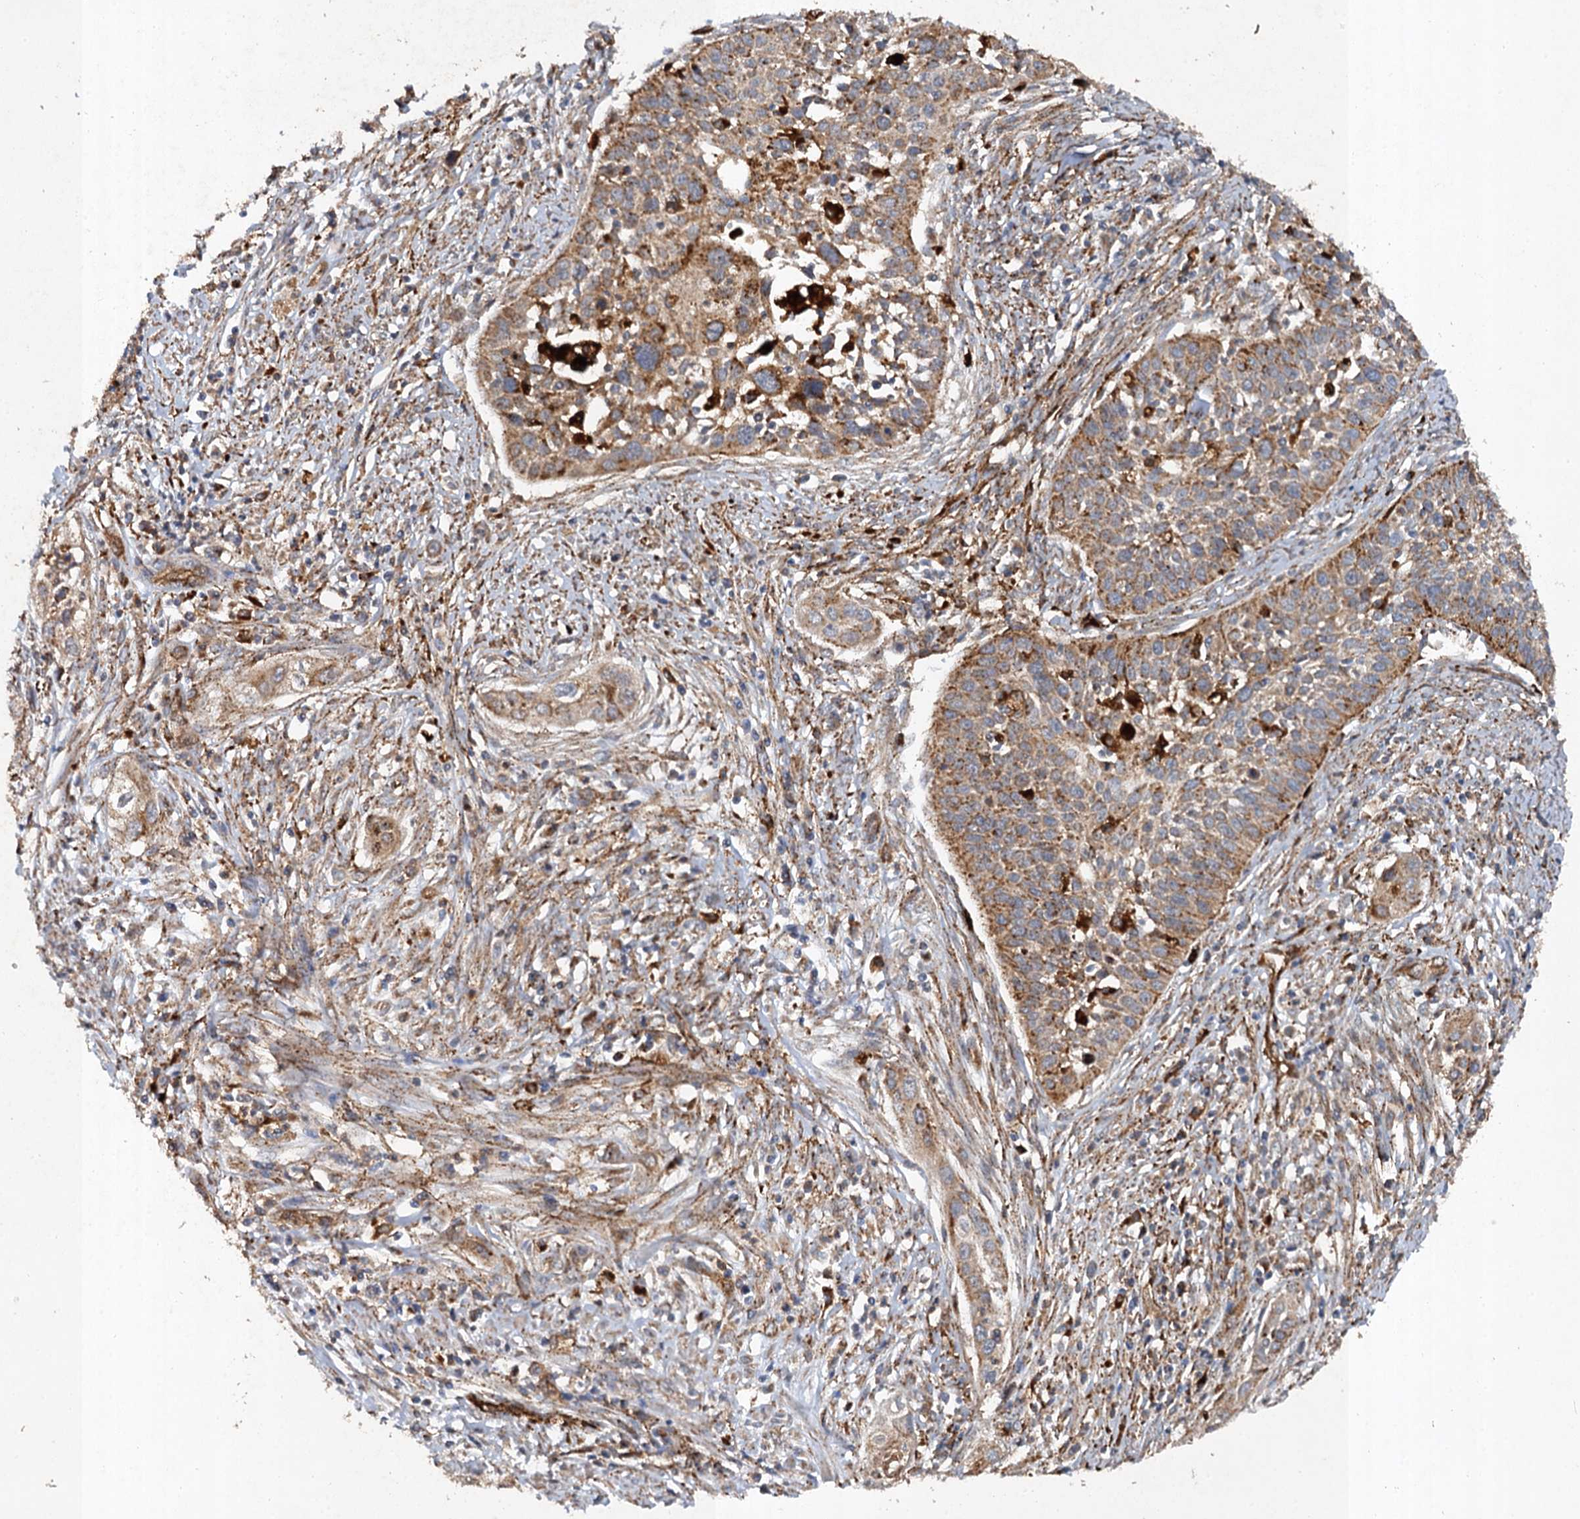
{"staining": {"intensity": "moderate", "quantity": ">75%", "location": "cytoplasmic/membranous"}, "tissue": "cervical cancer", "cell_type": "Tumor cells", "image_type": "cancer", "snomed": [{"axis": "morphology", "description": "Squamous cell carcinoma, NOS"}, {"axis": "topography", "description": "Cervix"}], "caption": "Human cervical cancer (squamous cell carcinoma) stained for a protein (brown) displays moderate cytoplasmic/membranous positive positivity in approximately >75% of tumor cells.", "gene": "GBA1", "patient": {"sex": "female", "age": 34}}